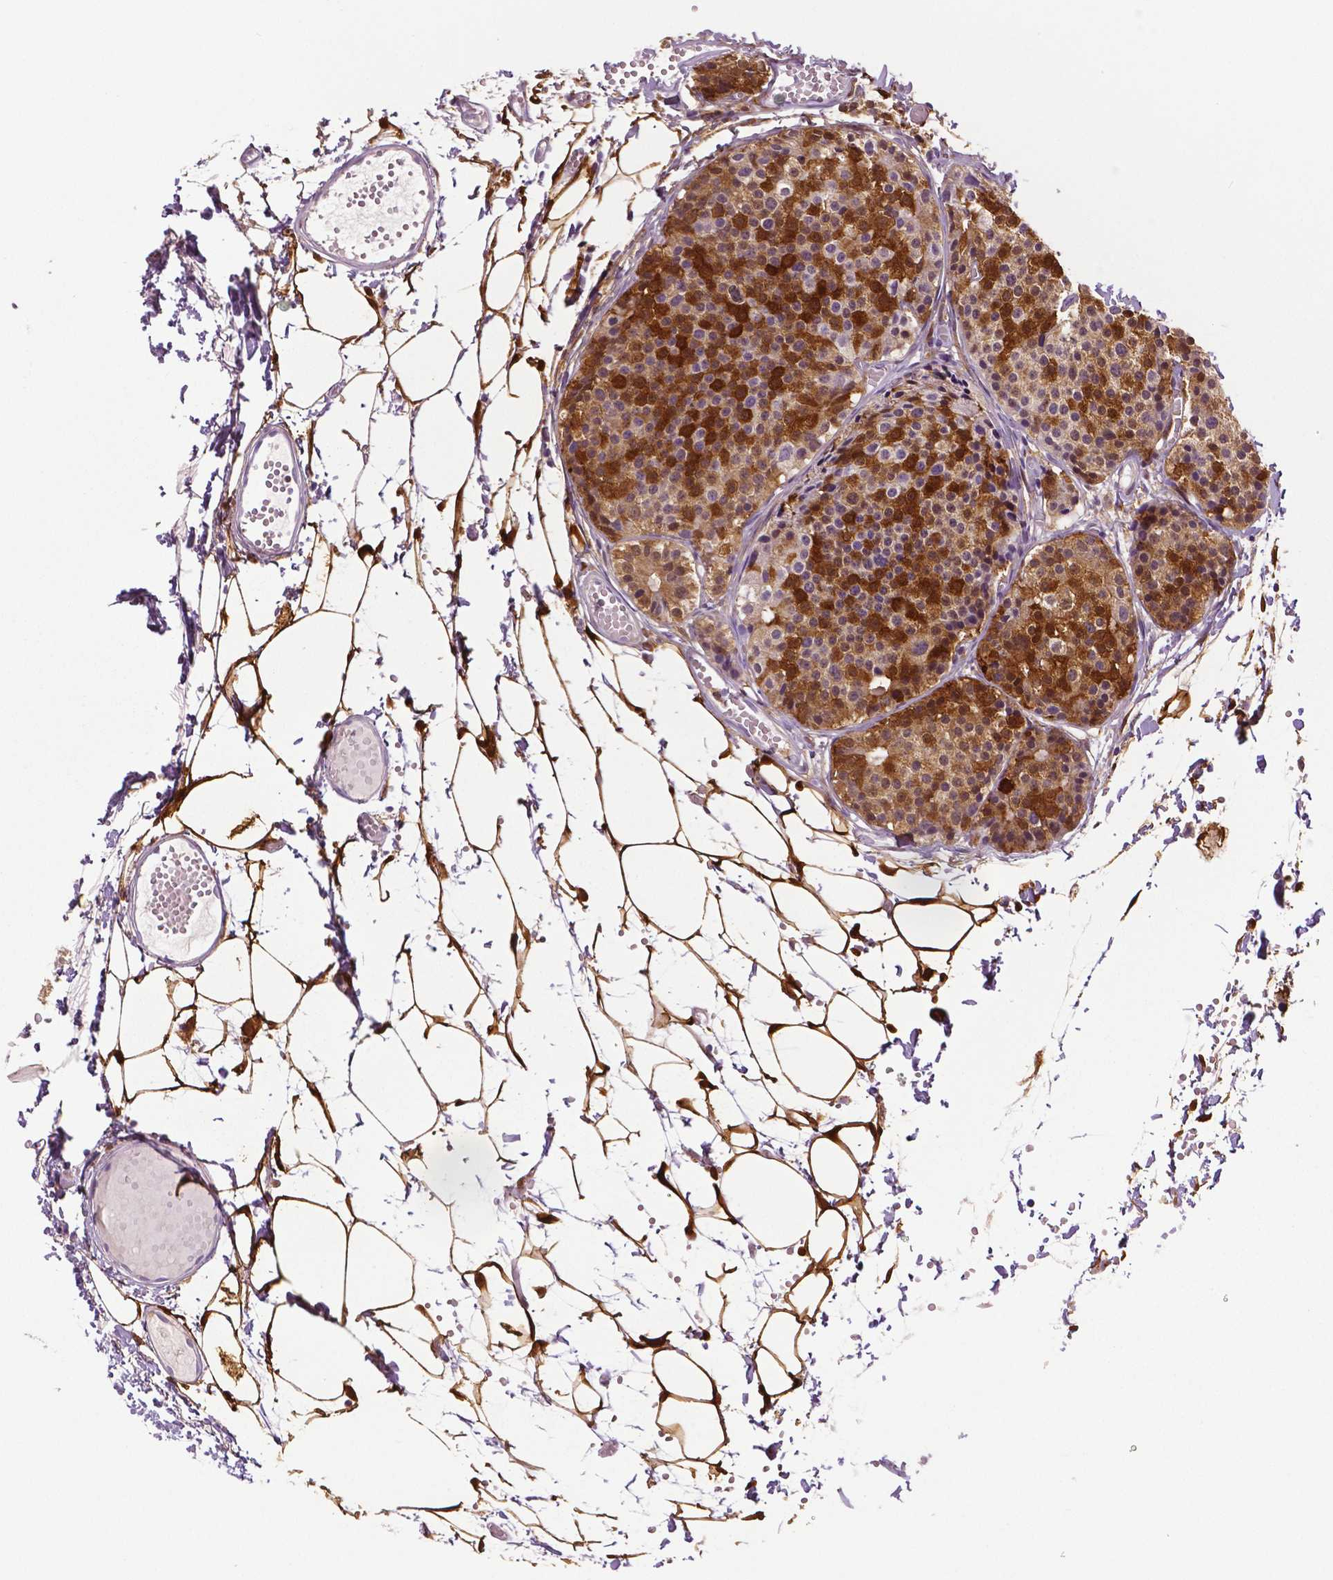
{"staining": {"intensity": "strong", "quantity": "25%-75%", "location": "cytoplasmic/membranous"}, "tissue": "carcinoid", "cell_type": "Tumor cells", "image_type": "cancer", "snomed": [{"axis": "morphology", "description": "Carcinoid, malignant, NOS"}, {"axis": "topography", "description": "Small intestine"}], "caption": "Strong cytoplasmic/membranous staining is appreciated in approximately 25%-75% of tumor cells in carcinoid. (brown staining indicates protein expression, while blue staining denotes nuclei).", "gene": "PHGDH", "patient": {"sex": "female", "age": 65}}